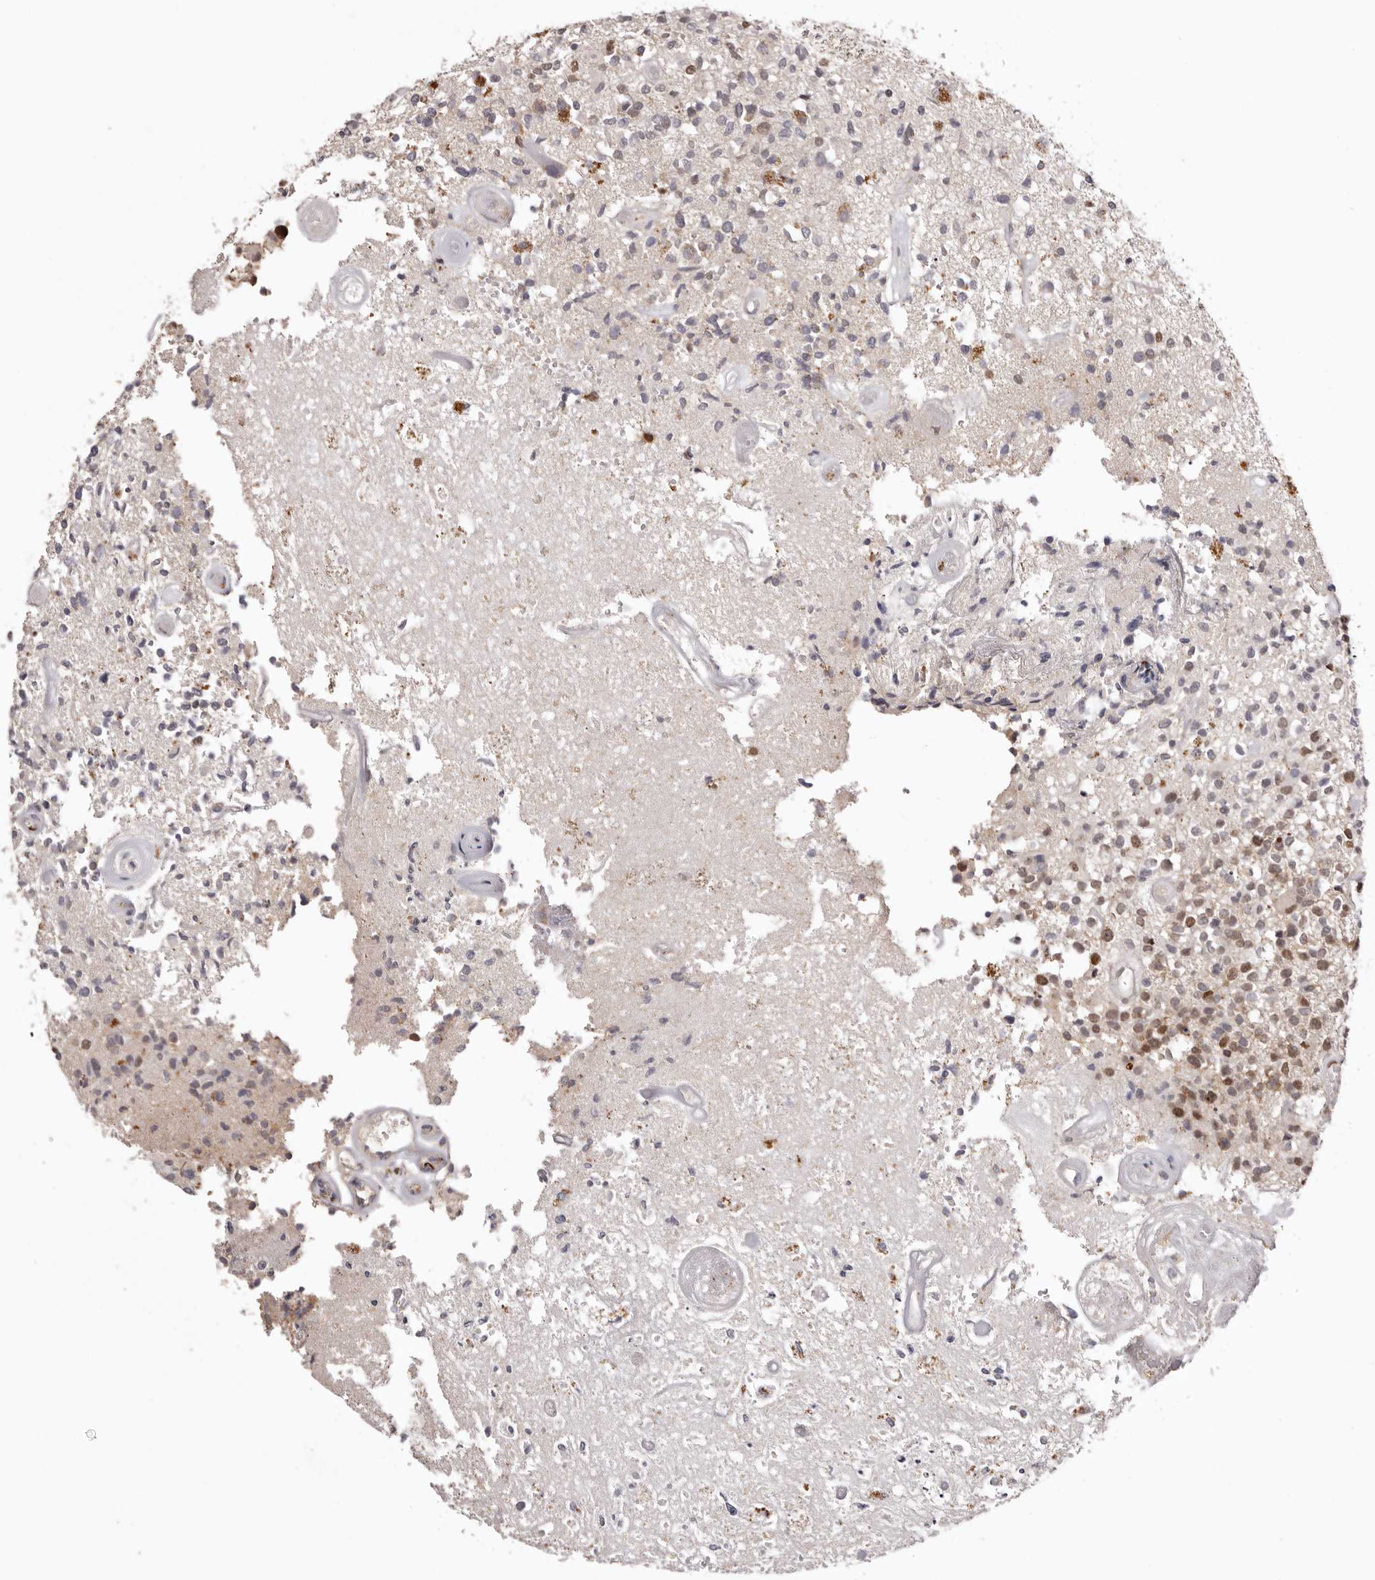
{"staining": {"intensity": "moderate", "quantity": "25%-75%", "location": "nuclear"}, "tissue": "glioma", "cell_type": "Tumor cells", "image_type": "cancer", "snomed": [{"axis": "morphology", "description": "Glioma, malignant, High grade"}, {"axis": "morphology", "description": "Glioblastoma, NOS"}, {"axis": "topography", "description": "Brain"}], "caption": "A medium amount of moderate nuclear expression is seen in approximately 25%-75% of tumor cells in glioma tissue.", "gene": "NOTCH1", "patient": {"sex": "male", "age": 60}}